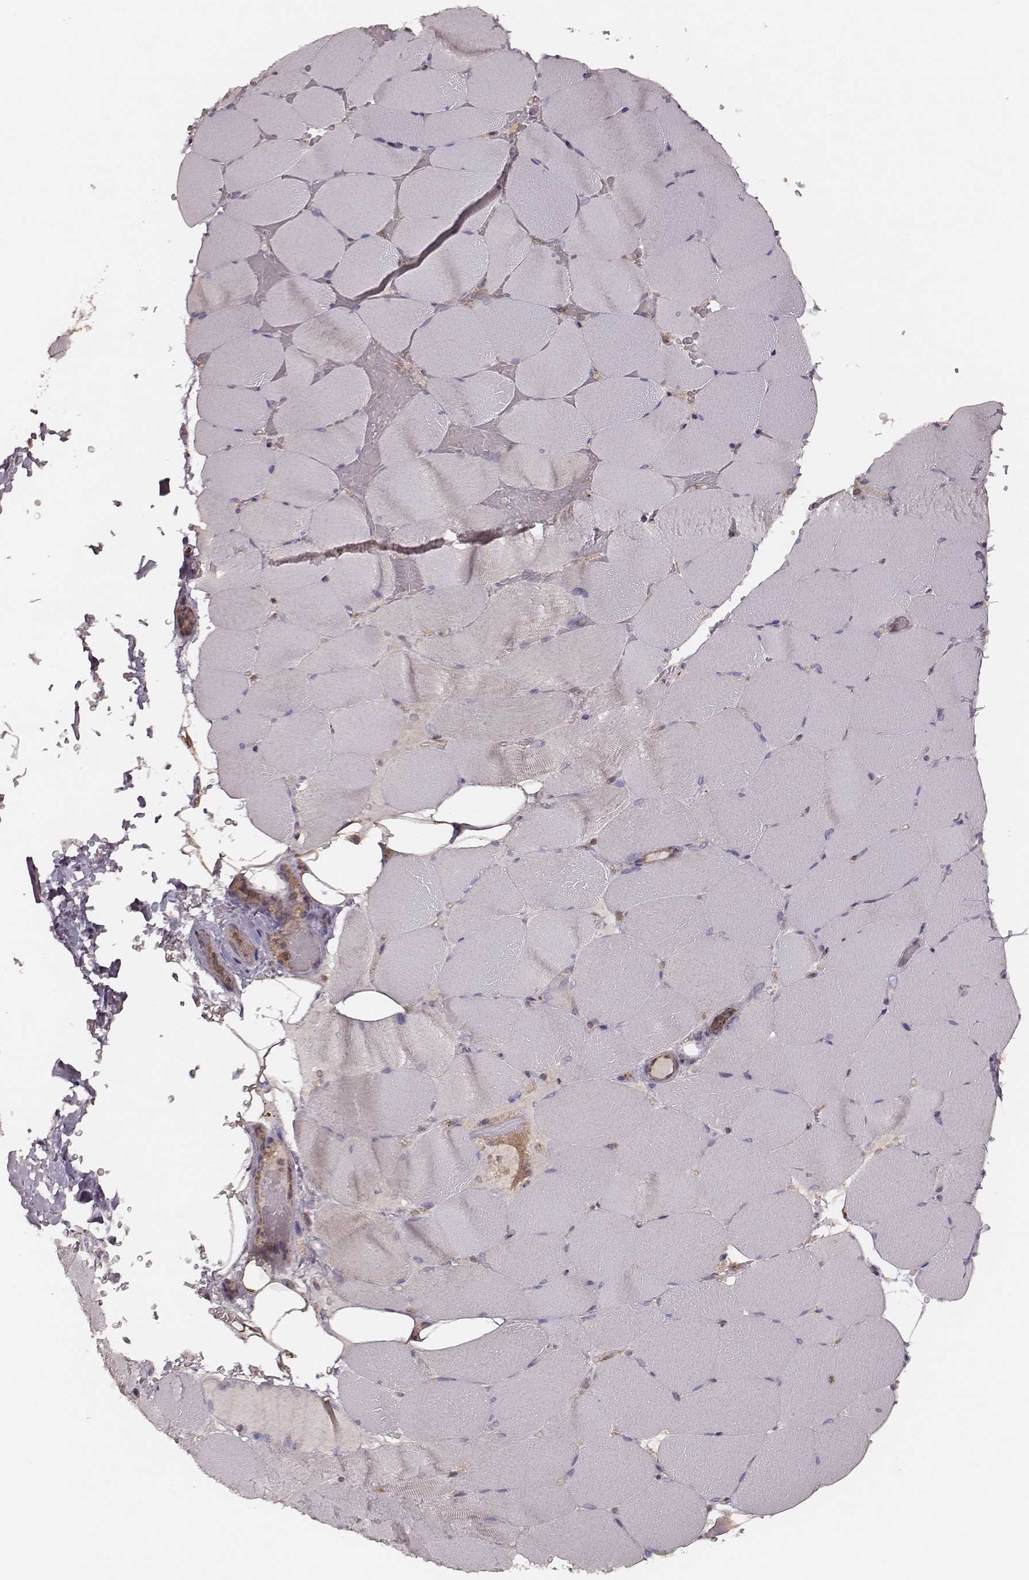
{"staining": {"intensity": "negative", "quantity": "none", "location": "none"}, "tissue": "skeletal muscle", "cell_type": "Myocytes", "image_type": "normal", "snomed": [{"axis": "morphology", "description": "Normal tissue, NOS"}, {"axis": "topography", "description": "Skeletal muscle"}], "caption": "Image shows no significant protein staining in myocytes of benign skeletal muscle.", "gene": "CARS1", "patient": {"sex": "female", "age": 37}}